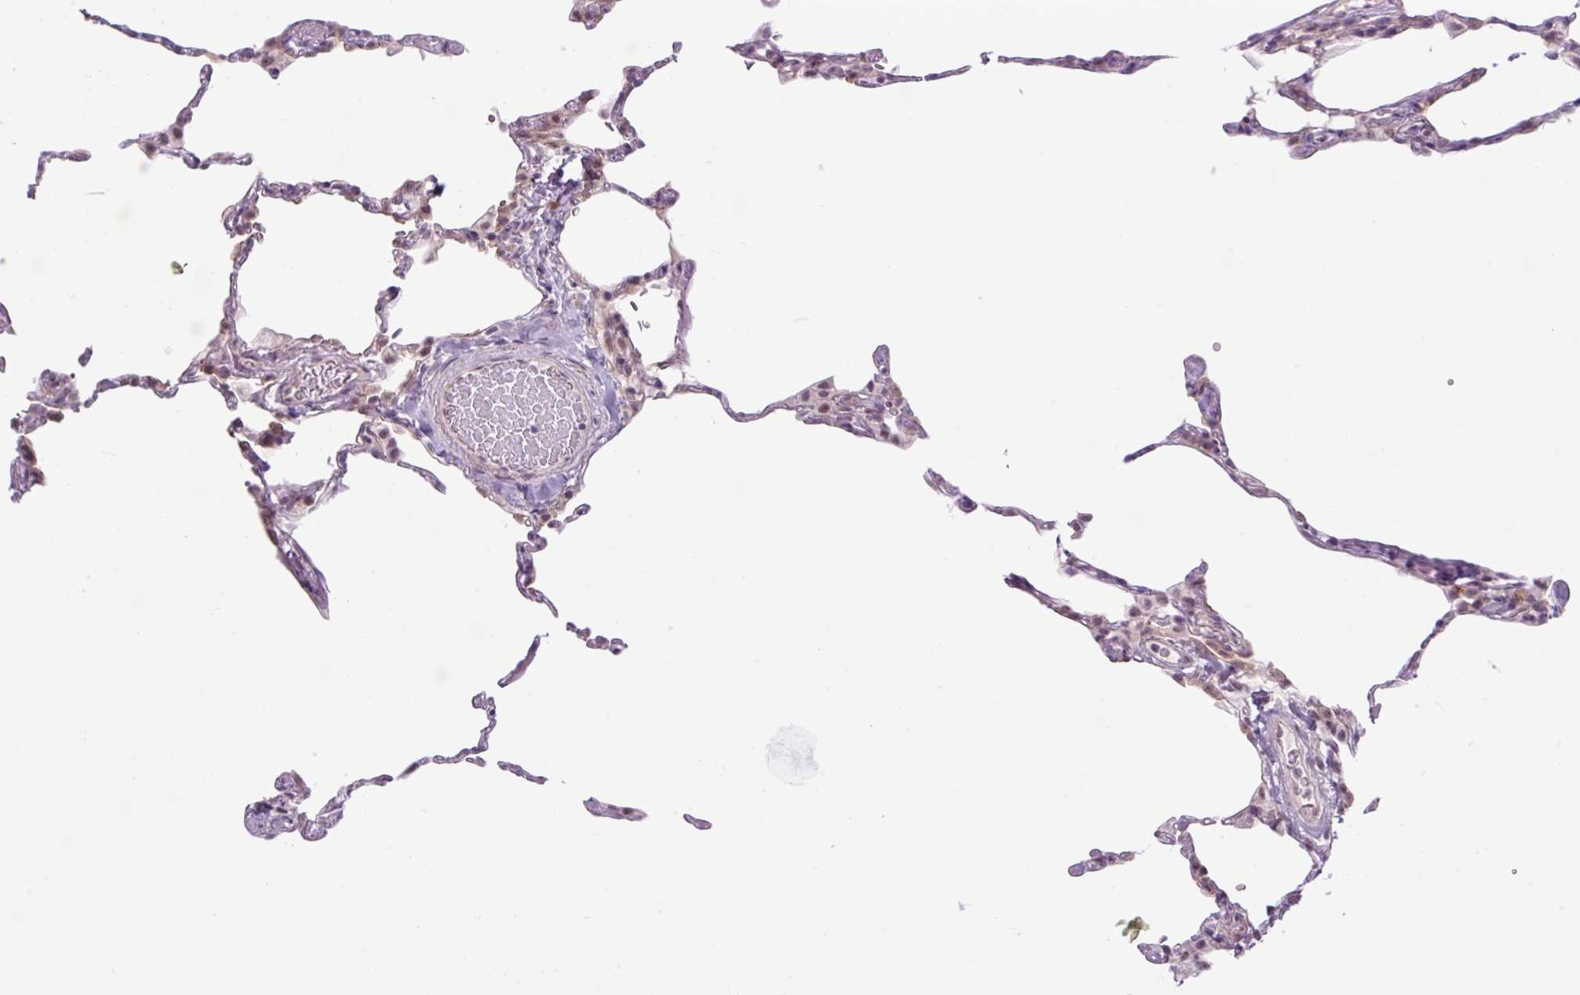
{"staining": {"intensity": "moderate", "quantity": "25%-75%", "location": "nuclear"}, "tissue": "lung", "cell_type": "Alveolar cells", "image_type": "normal", "snomed": [{"axis": "morphology", "description": "Normal tissue, NOS"}, {"axis": "topography", "description": "Lung"}], "caption": "The histopathology image exhibits immunohistochemical staining of normal lung. There is moderate nuclear positivity is identified in approximately 25%-75% of alveolar cells.", "gene": "ICE1", "patient": {"sex": "female", "age": 57}}